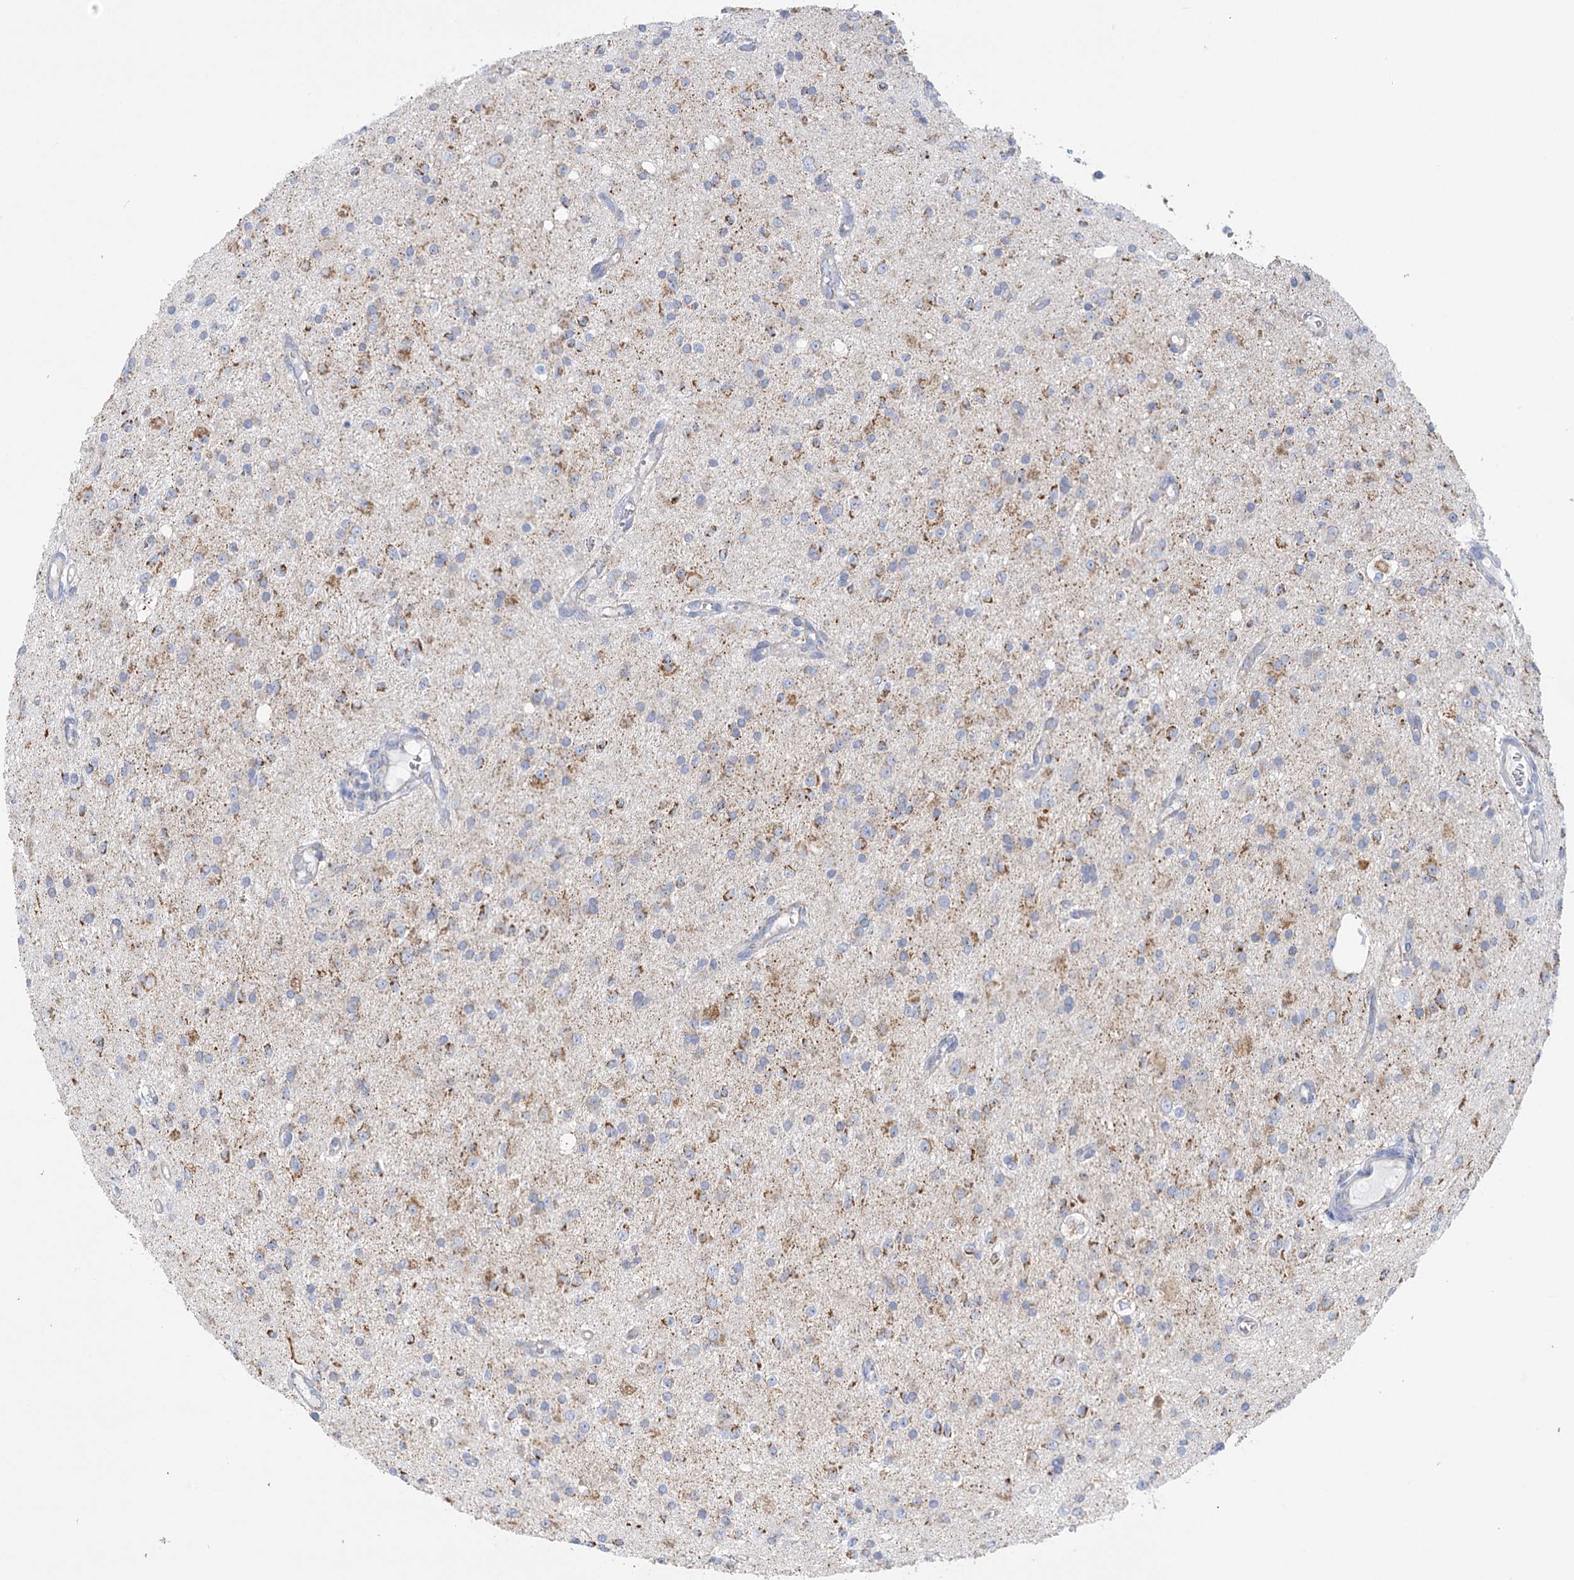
{"staining": {"intensity": "moderate", "quantity": "<25%", "location": "cytoplasmic/membranous"}, "tissue": "glioma", "cell_type": "Tumor cells", "image_type": "cancer", "snomed": [{"axis": "morphology", "description": "Glioma, malignant, High grade"}, {"axis": "topography", "description": "Brain"}], "caption": "This micrograph exhibits IHC staining of human glioma, with low moderate cytoplasmic/membranous staining in approximately <25% of tumor cells.", "gene": "DHTKD1", "patient": {"sex": "male", "age": 34}}